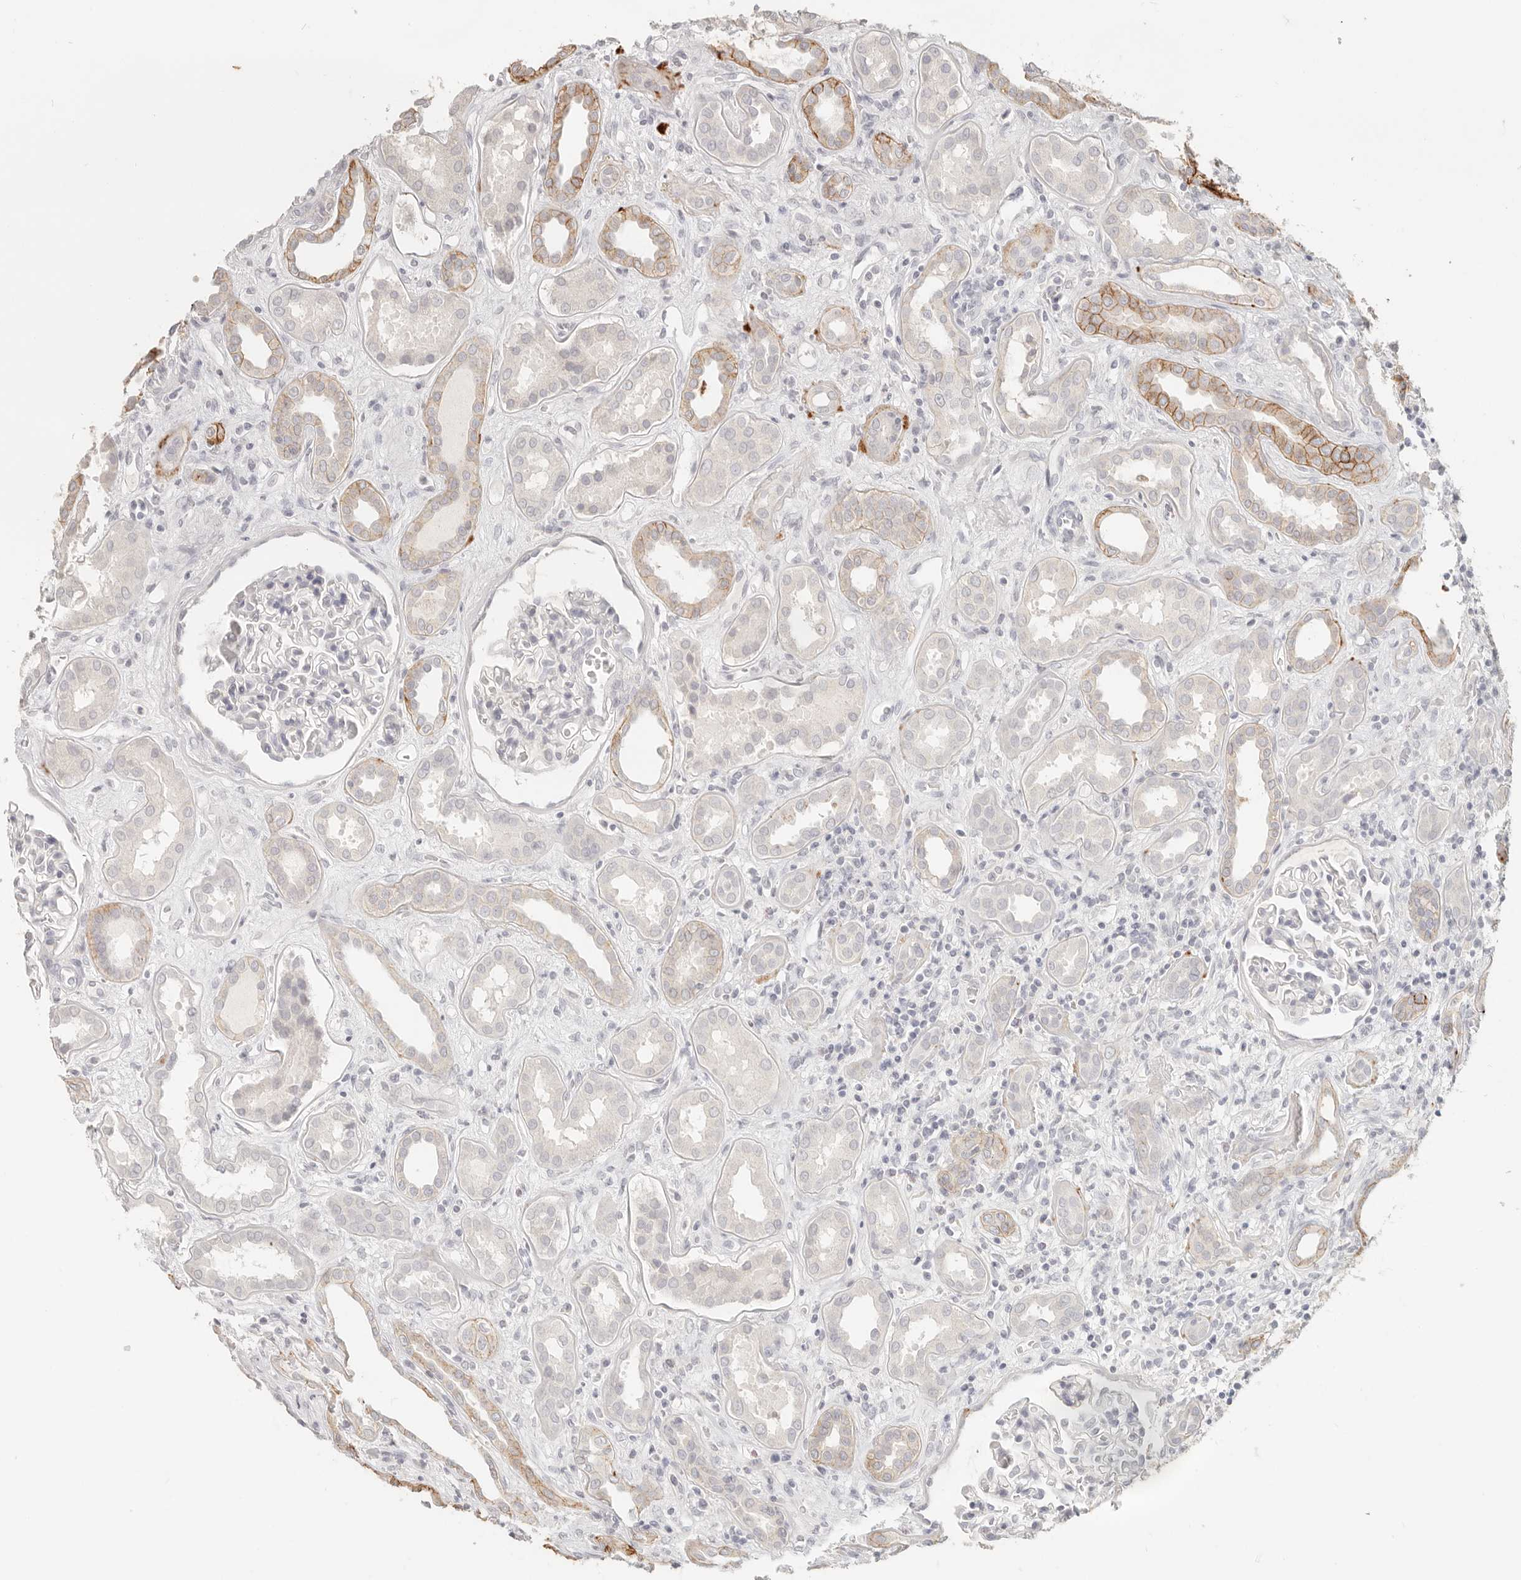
{"staining": {"intensity": "negative", "quantity": "none", "location": "none"}, "tissue": "kidney", "cell_type": "Cells in glomeruli", "image_type": "normal", "snomed": [{"axis": "morphology", "description": "Normal tissue, NOS"}, {"axis": "topography", "description": "Kidney"}], "caption": "Protein analysis of unremarkable kidney reveals no significant staining in cells in glomeruli. The staining was performed using DAB to visualize the protein expression in brown, while the nuclei were stained in blue with hematoxylin (Magnification: 20x).", "gene": "EPCAM", "patient": {"sex": "male", "age": 59}}